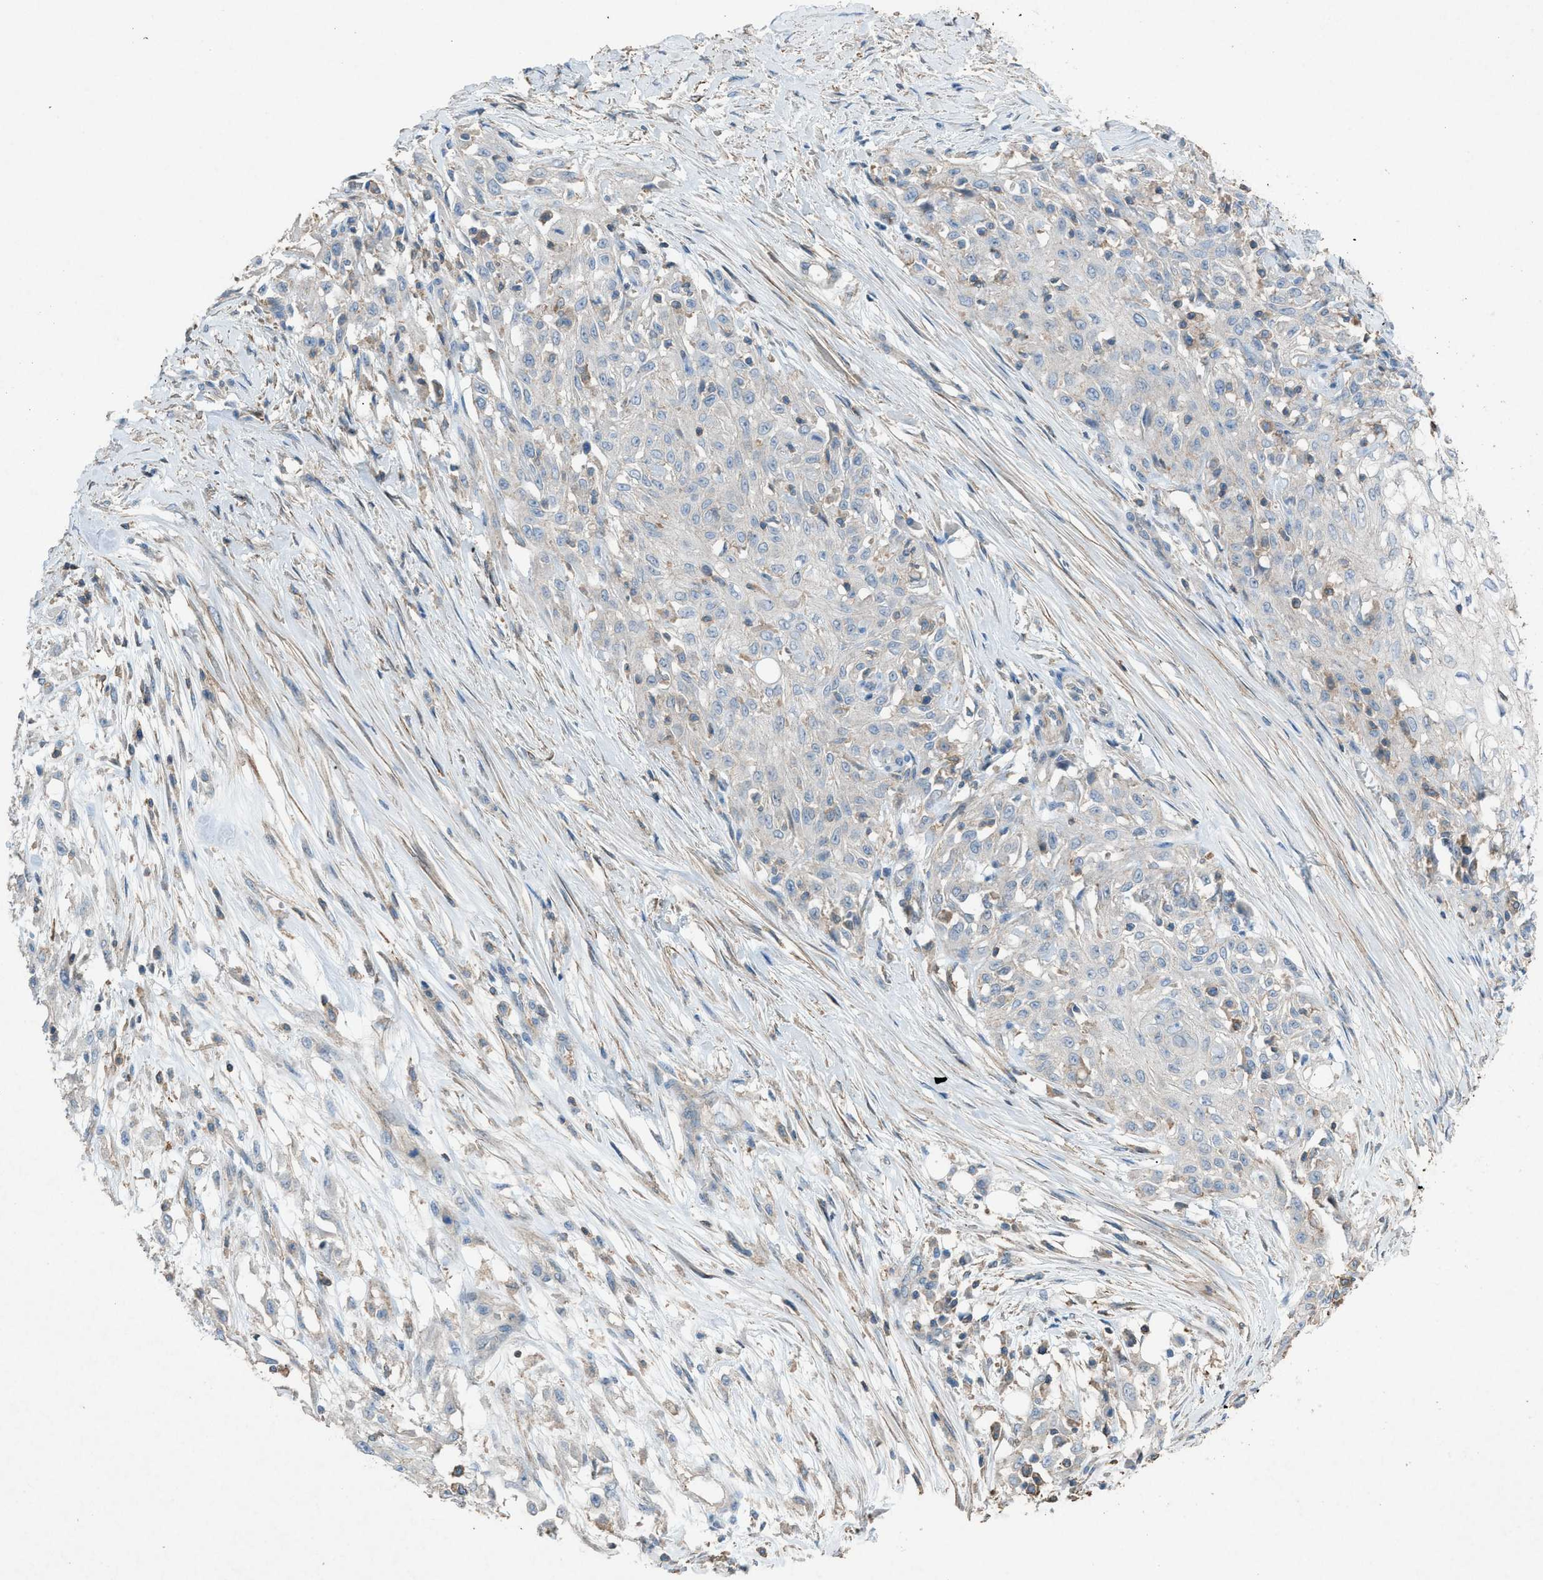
{"staining": {"intensity": "negative", "quantity": "none", "location": "none"}, "tissue": "skin cancer", "cell_type": "Tumor cells", "image_type": "cancer", "snomed": [{"axis": "morphology", "description": "Squamous cell carcinoma, NOS"}, {"axis": "morphology", "description": "Squamous cell carcinoma, metastatic, NOS"}, {"axis": "topography", "description": "Skin"}, {"axis": "topography", "description": "Lymph node"}], "caption": "An immunohistochemistry photomicrograph of skin cancer is shown. There is no staining in tumor cells of skin cancer.", "gene": "NCK2", "patient": {"sex": "male", "age": 75}}